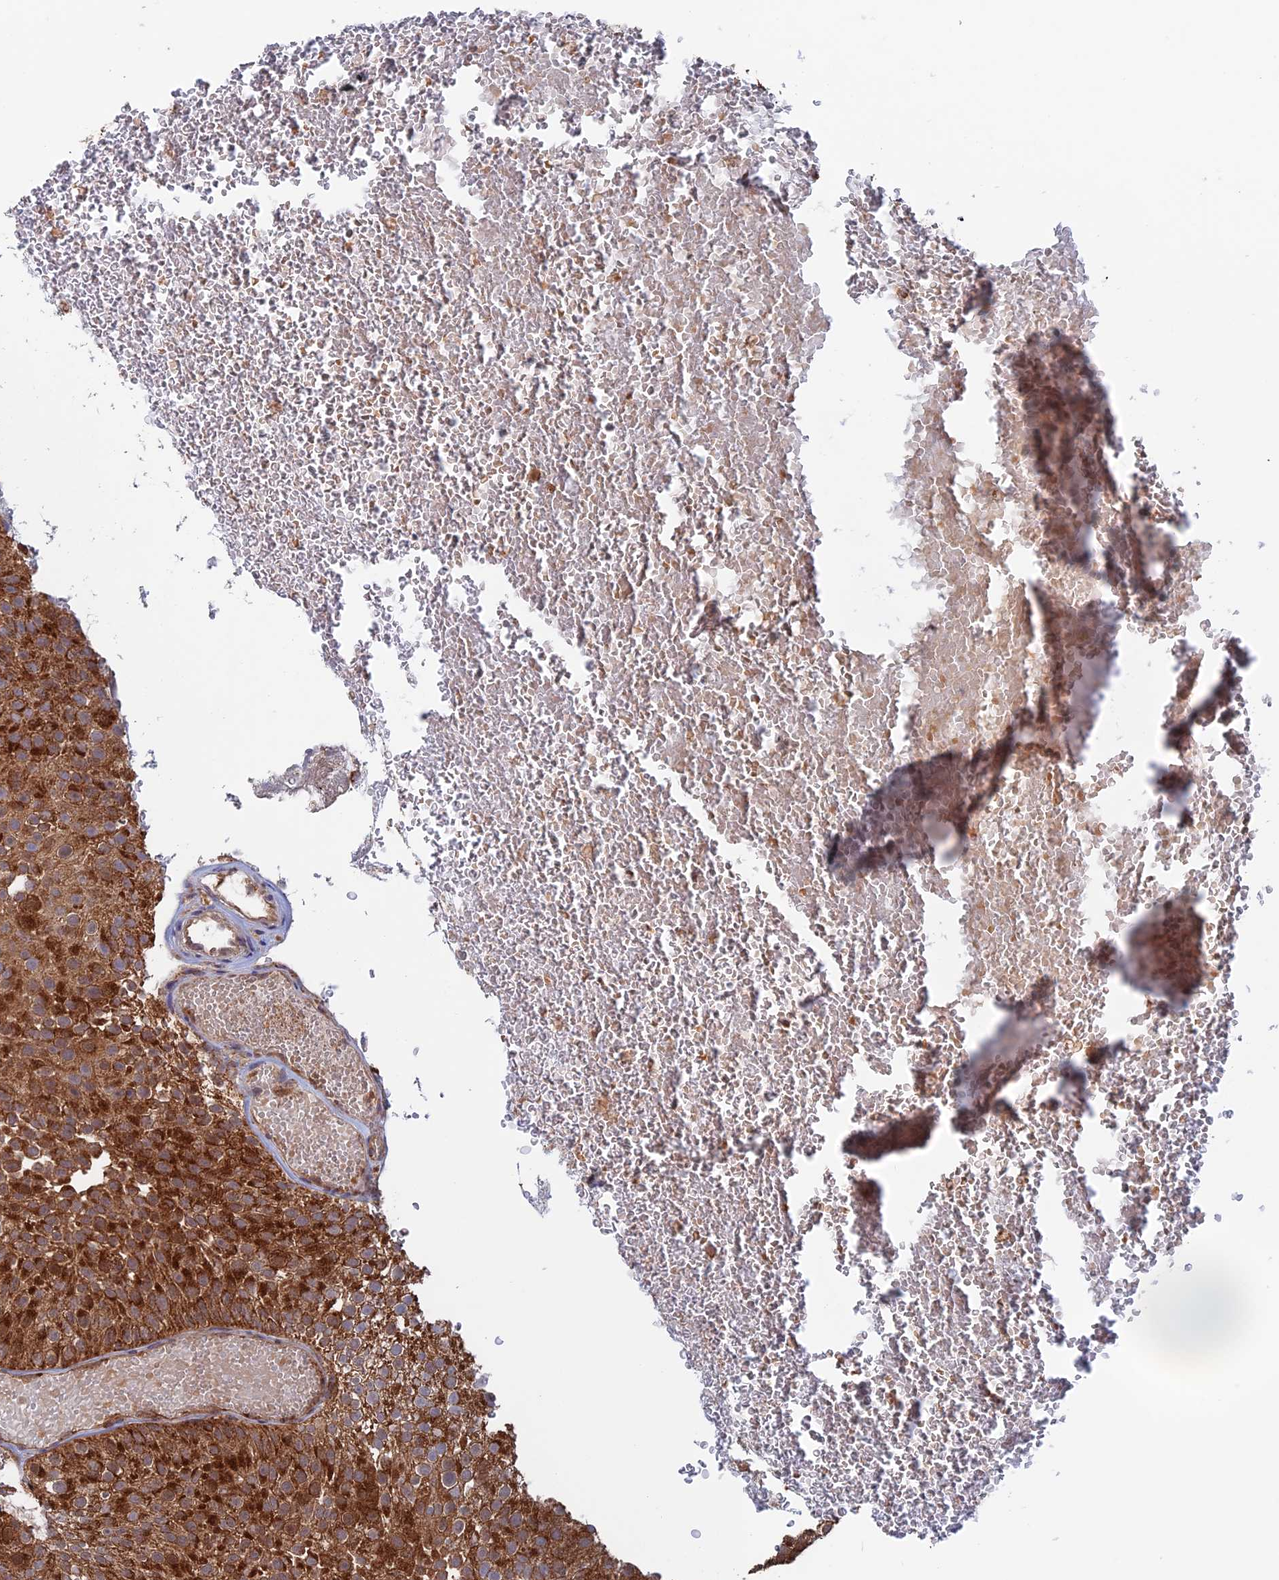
{"staining": {"intensity": "strong", "quantity": ">75%", "location": "cytoplasmic/membranous"}, "tissue": "urothelial cancer", "cell_type": "Tumor cells", "image_type": "cancer", "snomed": [{"axis": "morphology", "description": "Urothelial carcinoma, Low grade"}, {"axis": "topography", "description": "Urinary bladder"}], "caption": "An immunohistochemistry (IHC) photomicrograph of tumor tissue is shown. Protein staining in brown highlights strong cytoplasmic/membranous positivity in urothelial cancer within tumor cells.", "gene": "DTYMK", "patient": {"sex": "male", "age": 78}}